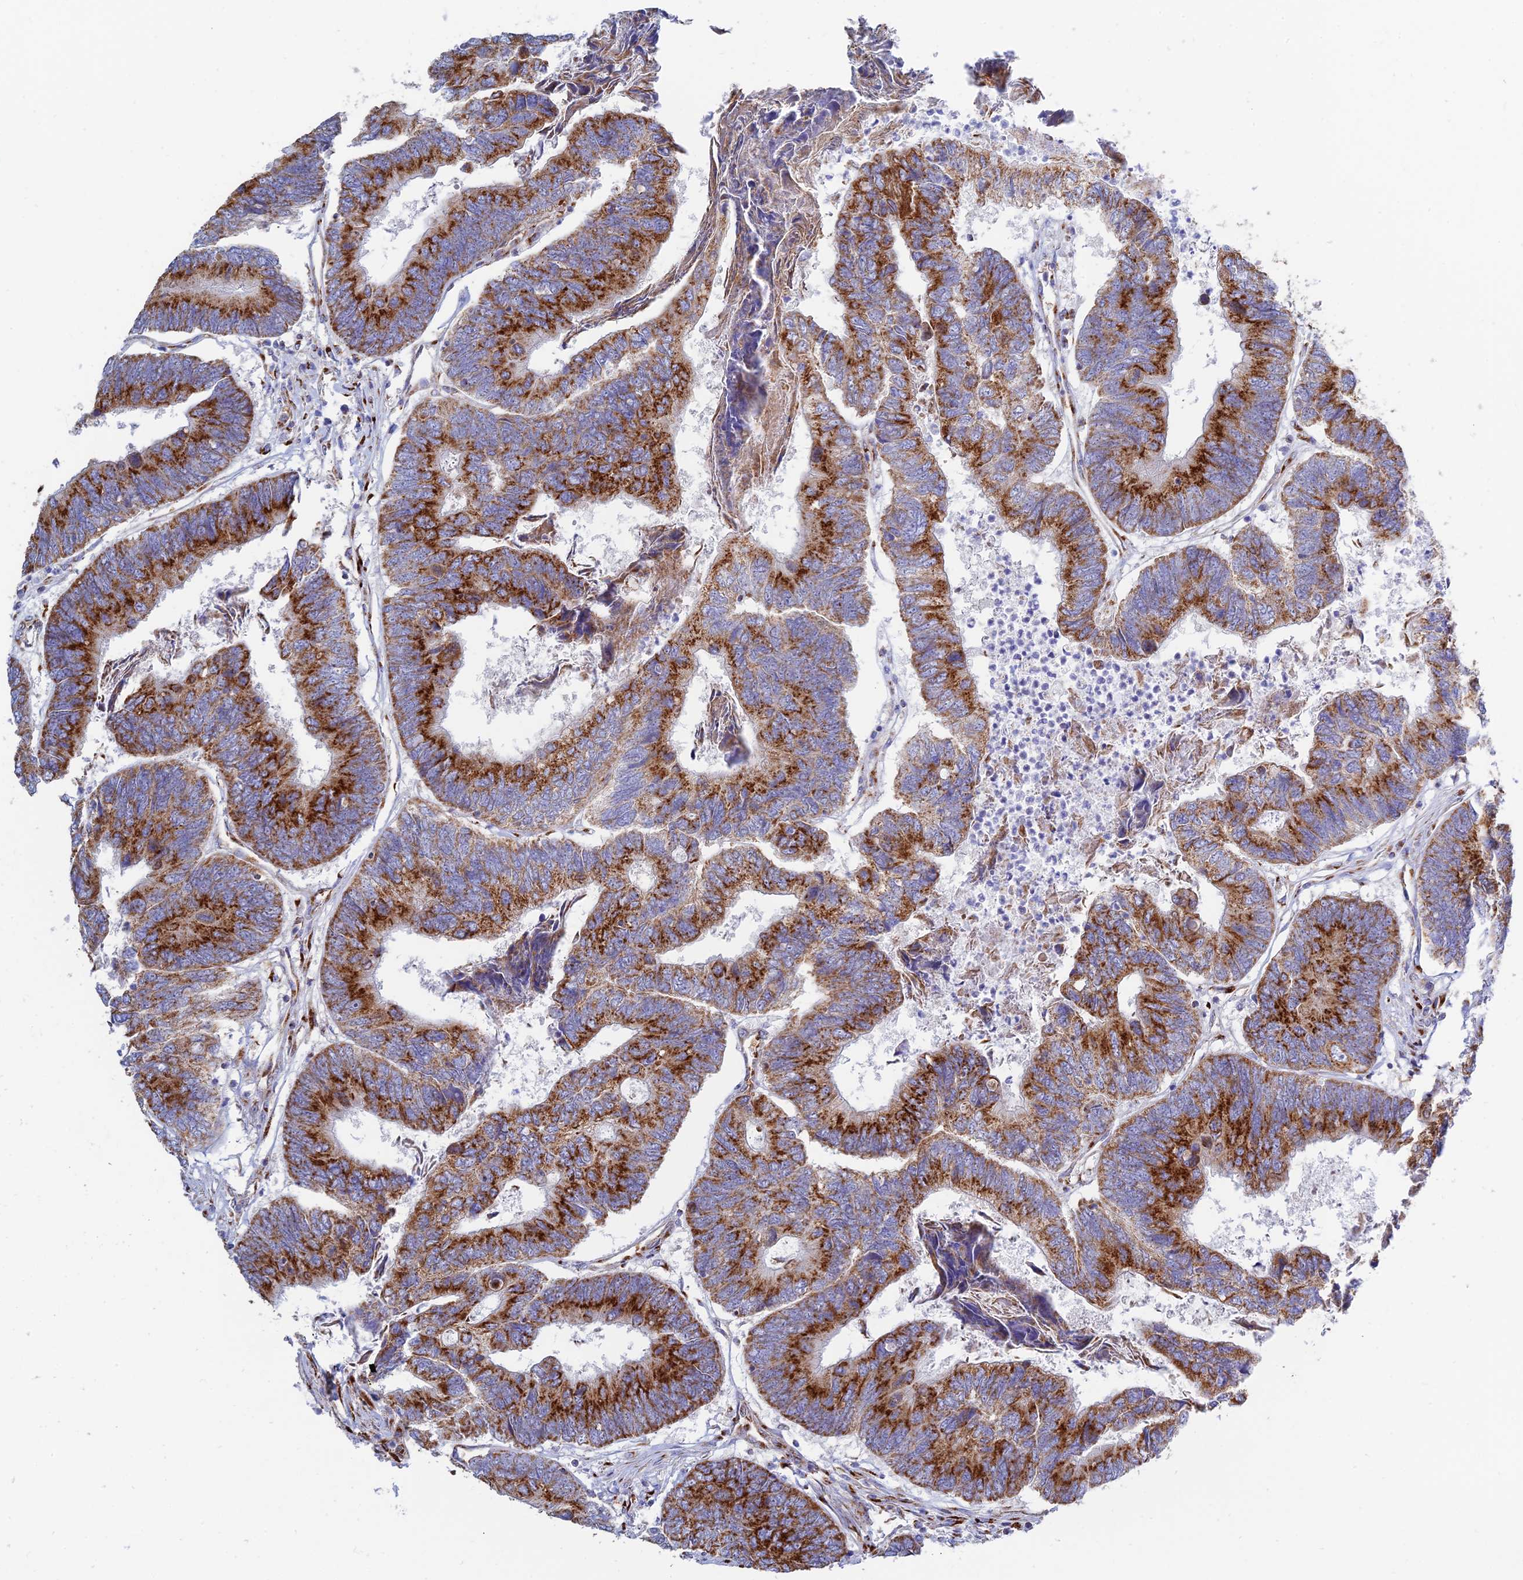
{"staining": {"intensity": "strong", "quantity": ">75%", "location": "cytoplasmic/membranous"}, "tissue": "colorectal cancer", "cell_type": "Tumor cells", "image_type": "cancer", "snomed": [{"axis": "morphology", "description": "Adenocarcinoma, NOS"}, {"axis": "topography", "description": "Colon"}], "caption": "Strong cytoplasmic/membranous expression is seen in approximately >75% of tumor cells in adenocarcinoma (colorectal).", "gene": "HS2ST1", "patient": {"sex": "female", "age": 67}}